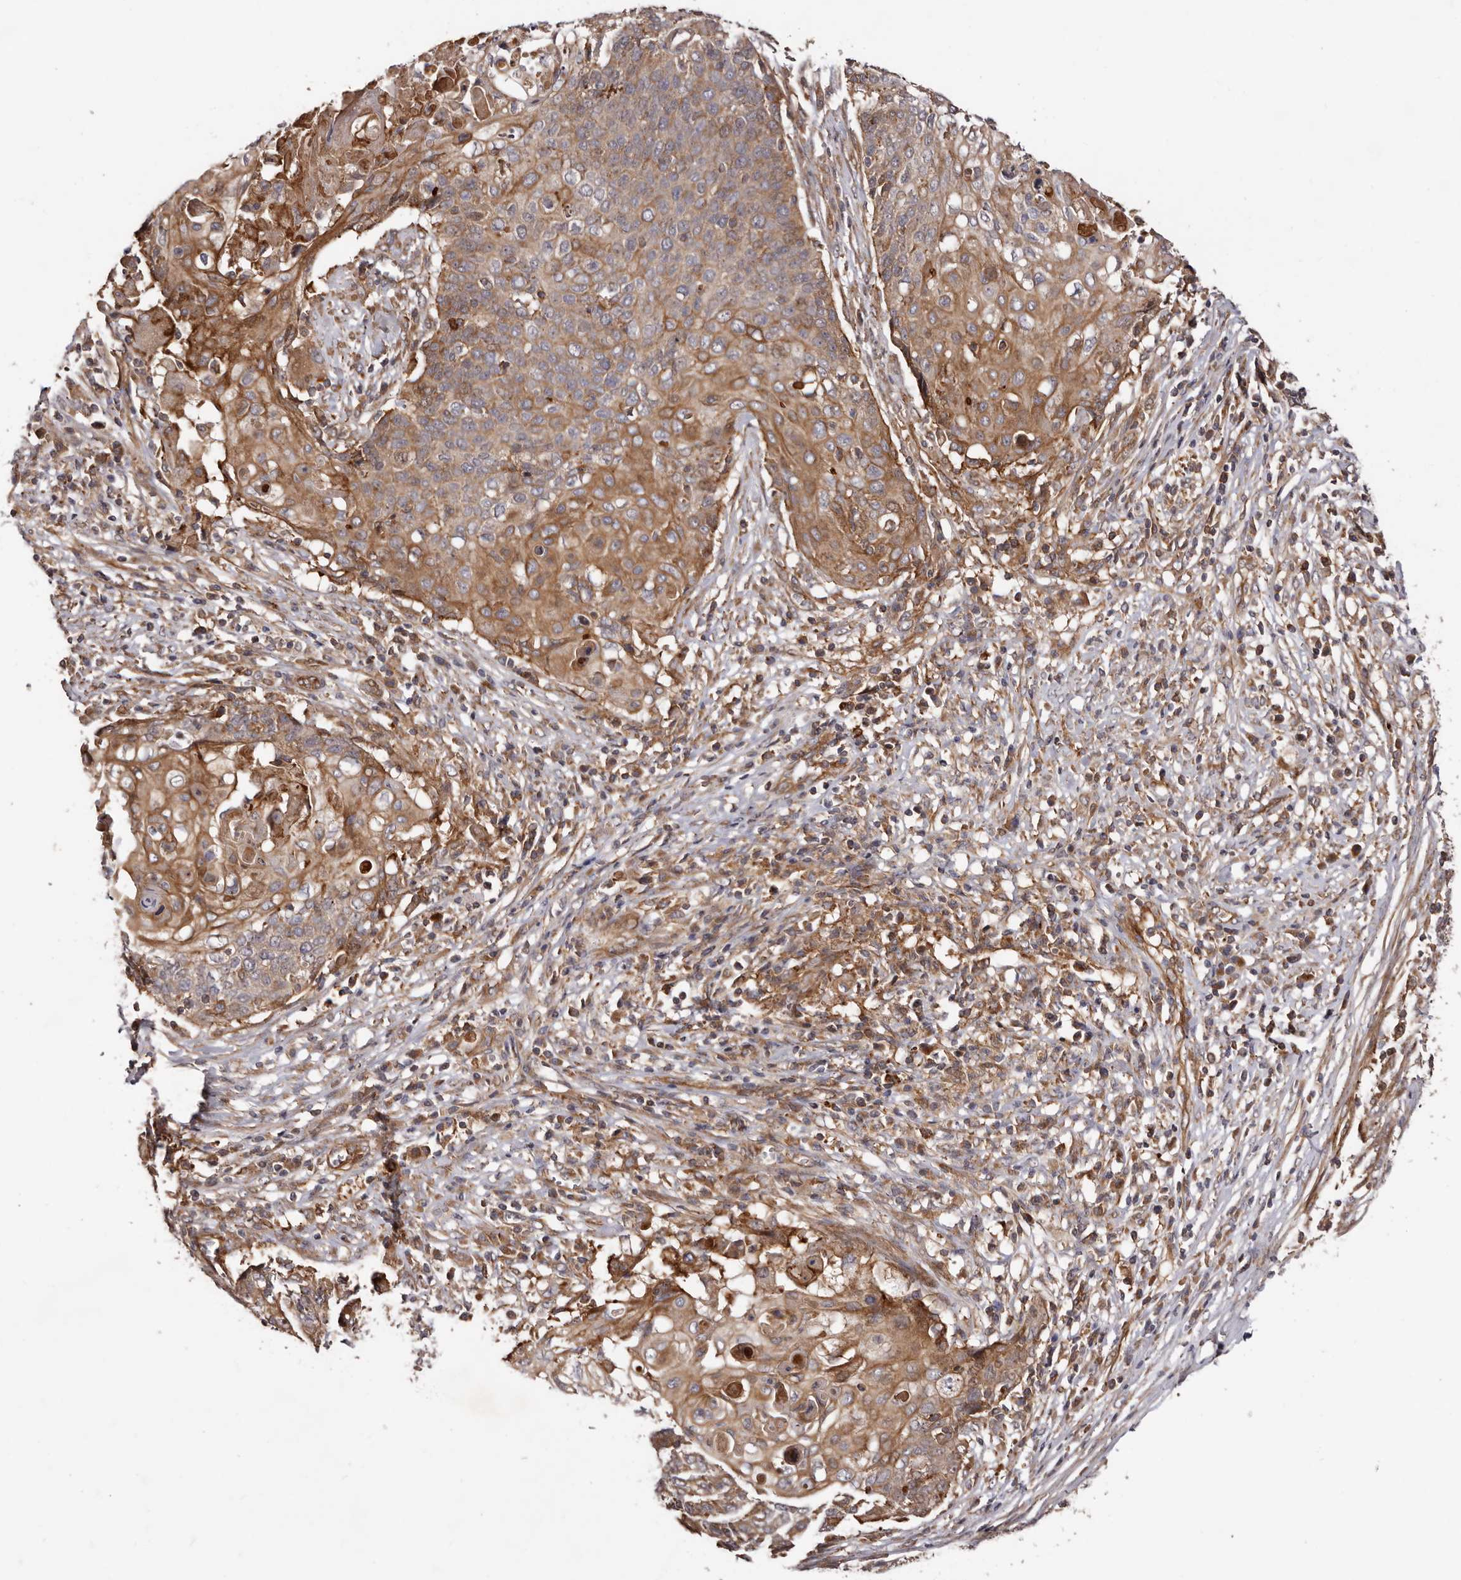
{"staining": {"intensity": "moderate", "quantity": ">75%", "location": "cytoplasmic/membranous,nuclear"}, "tissue": "cervical cancer", "cell_type": "Tumor cells", "image_type": "cancer", "snomed": [{"axis": "morphology", "description": "Squamous cell carcinoma, NOS"}, {"axis": "topography", "description": "Cervix"}], "caption": "Brown immunohistochemical staining in squamous cell carcinoma (cervical) displays moderate cytoplasmic/membranous and nuclear staining in about >75% of tumor cells.", "gene": "GTPBP1", "patient": {"sex": "female", "age": 39}}